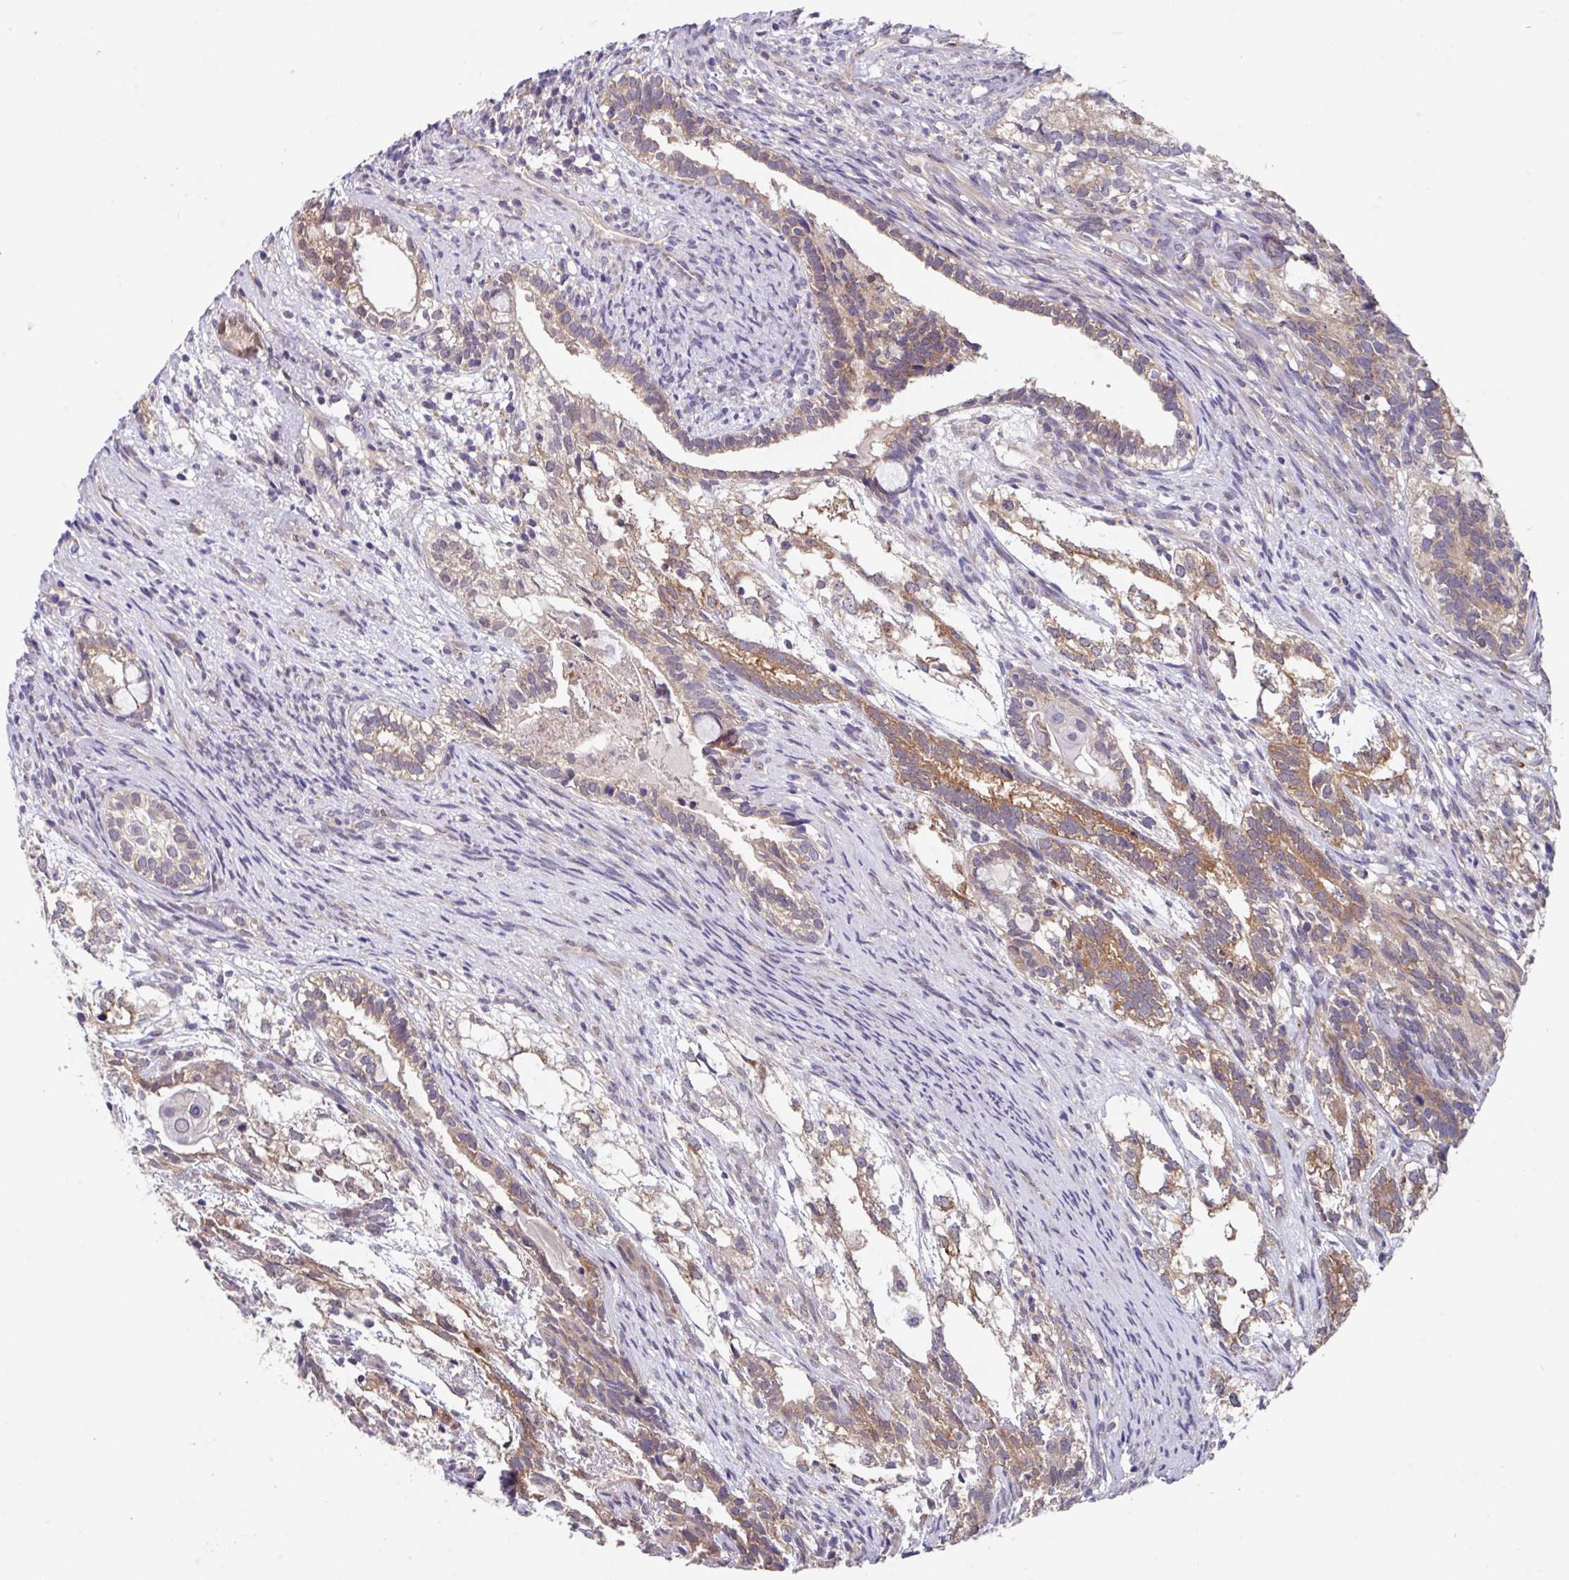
{"staining": {"intensity": "moderate", "quantity": "<25%", "location": "cytoplasmic/membranous"}, "tissue": "testis cancer", "cell_type": "Tumor cells", "image_type": "cancer", "snomed": [{"axis": "morphology", "description": "Seminoma, NOS"}, {"axis": "morphology", "description": "Carcinoma, Embryonal, NOS"}, {"axis": "topography", "description": "Testis"}], "caption": "Tumor cells demonstrate moderate cytoplasmic/membranous positivity in about <25% of cells in seminoma (testis).", "gene": "EIF4B", "patient": {"sex": "male", "age": 41}}